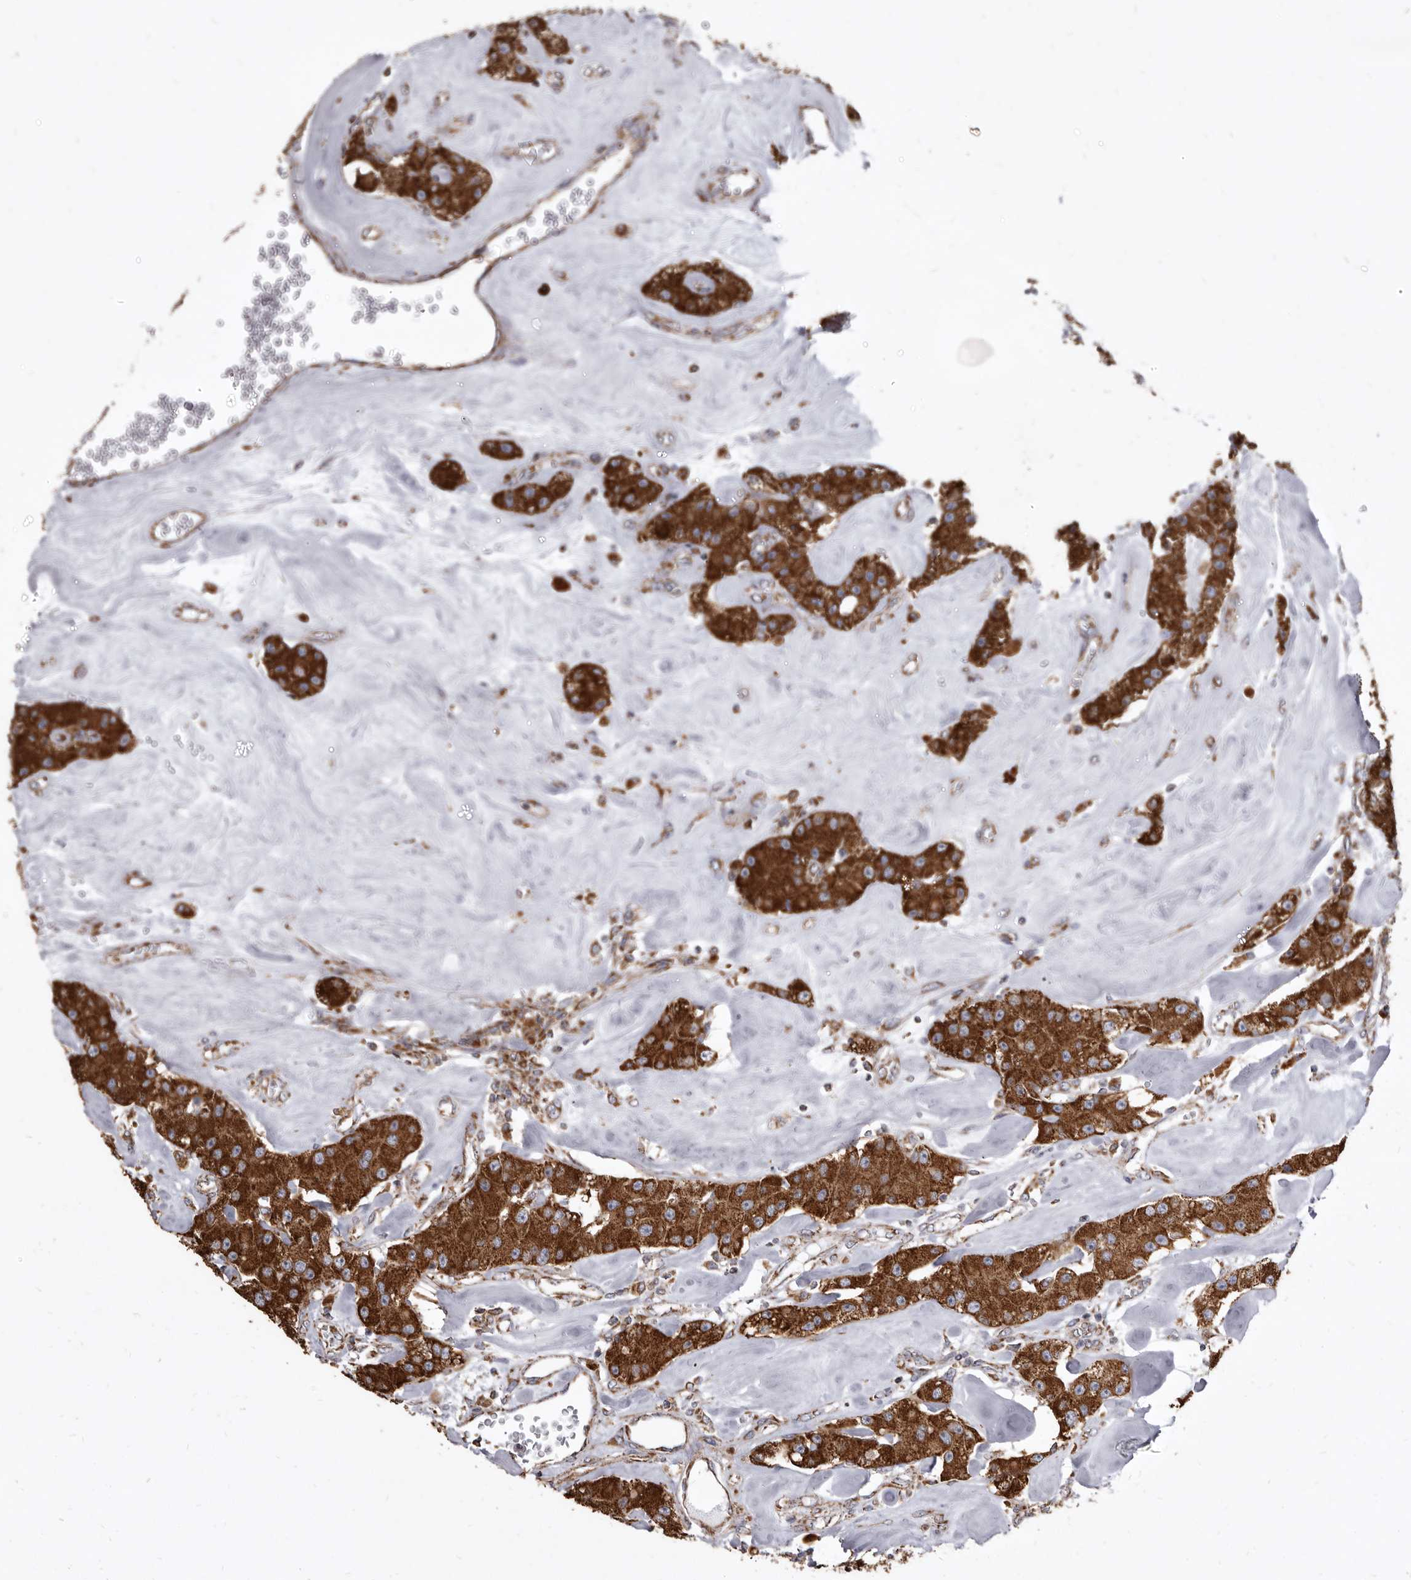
{"staining": {"intensity": "strong", "quantity": ">75%", "location": "cytoplasmic/membranous"}, "tissue": "carcinoid", "cell_type": "Tumor cells", "image_type": "cancer", "snomed": [{"axis": "morphology", "description": "Carcinoid, malignant, NOS"}, {"axis": "topography", "description": "Pancreas"}], "caption": "Immunohistochemical staining of carcinoid demonstrates high levels of strong cytoplasmic/membranous expression in approximately >75% of tumor cells. Using DAB (3,3'-diaminobenzidine) (brown) and hematoxylin (blue) stains, captured at high magnification using brightfield microscopy.", "gene": "CDK5RAP3", "patient": {"sex": "male", "age": 41}}